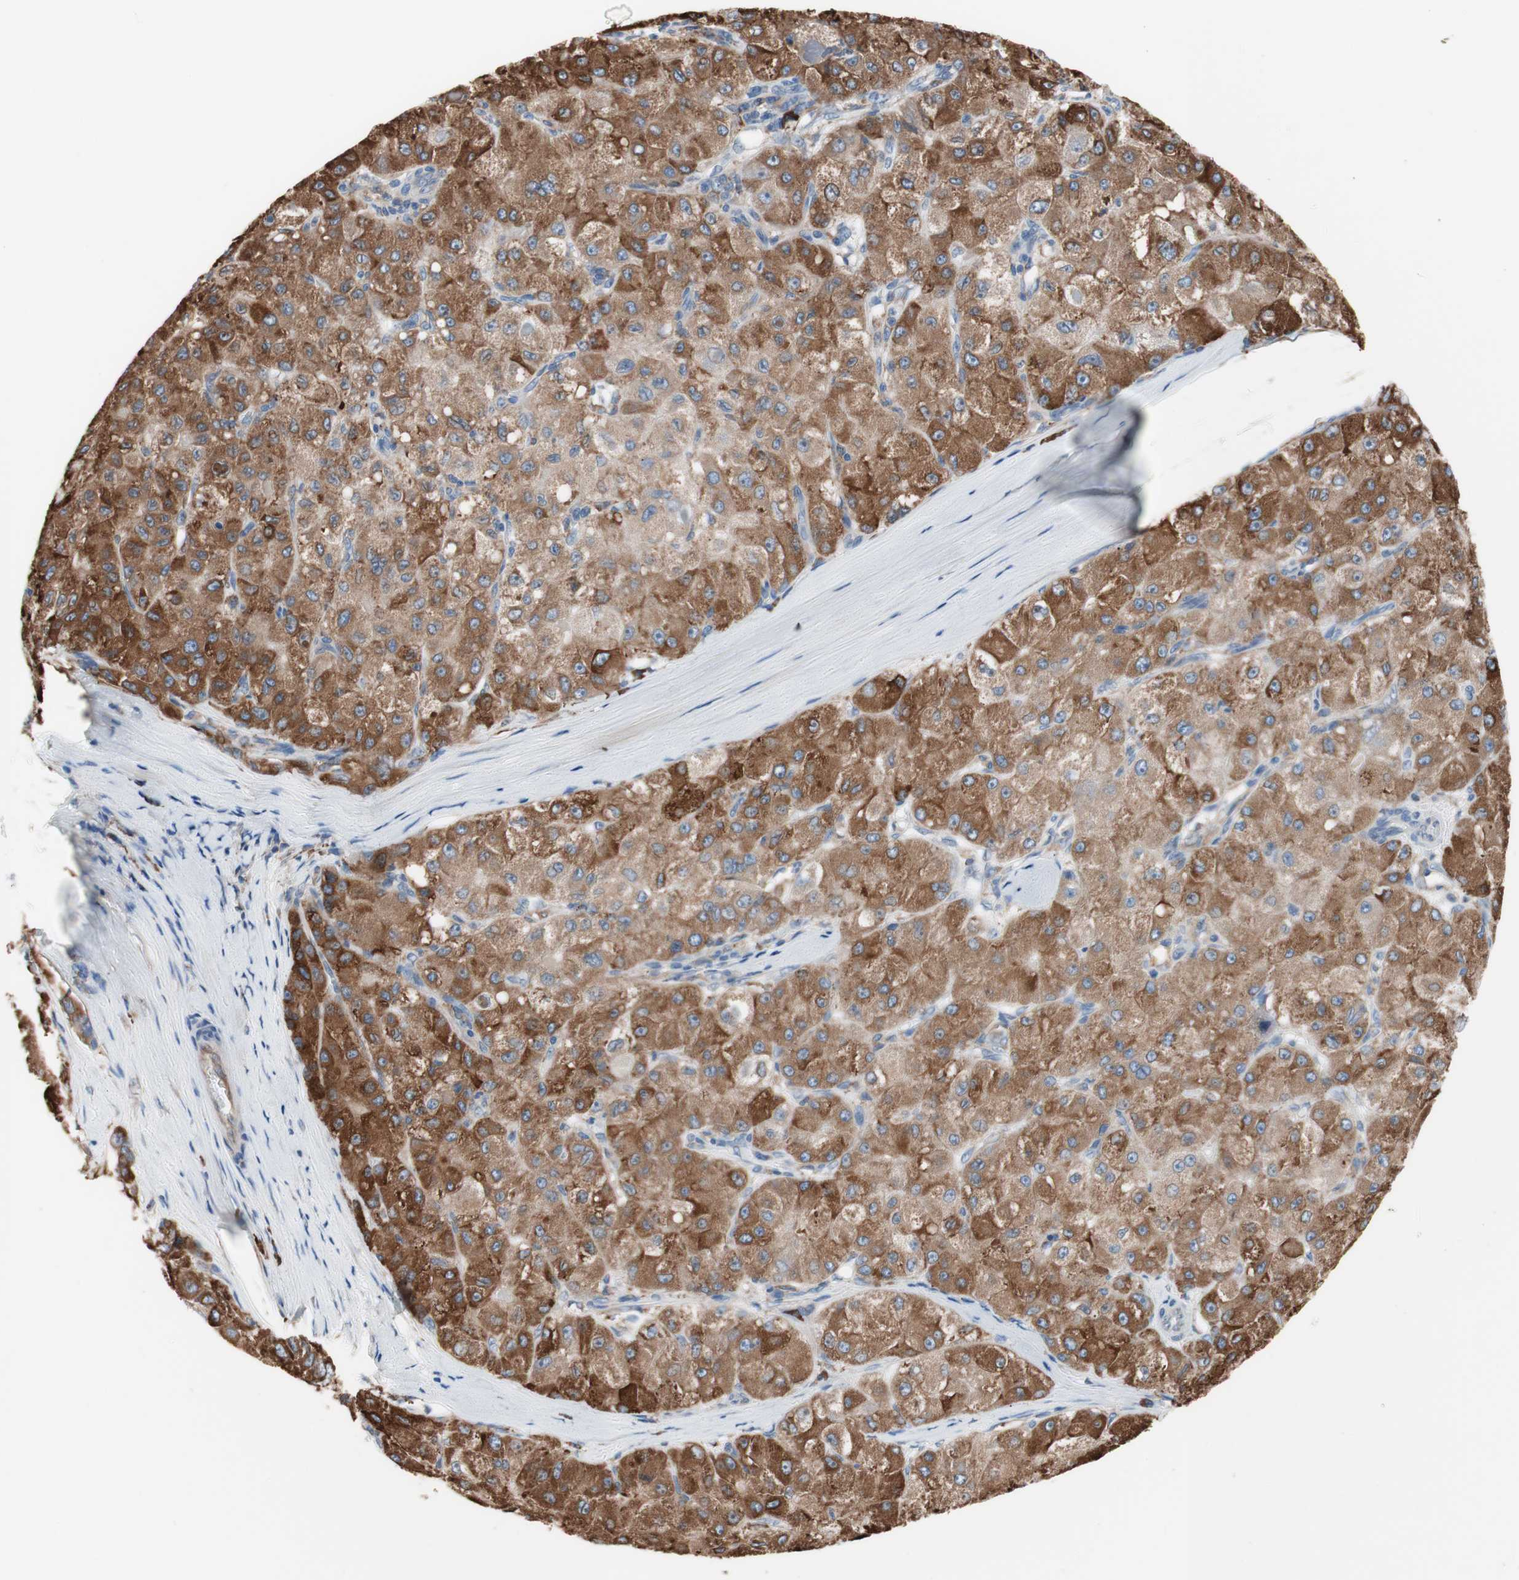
{"staining": {"intensity": "strong", "quantity": ">75%", "location": "cytoplasmic/membranous"}, "tissue": "liver cancer", "cell_type": "Tumor cells", "image_type": "cancer", "snomed": [{"axis": "morphology", "description": "Carcinoma, Hepatocellular, NOS"}, {"axis": "topography", "description": "Liver"}], "caption": "The histopathology image reveals immunohistochemical staining of liver cancer (hepatocellular carcinoma). There is strong cytoplasmic/membranous staining is identified in about >75% of tumor cells.", "gene": "SLC27A4", "patient": {"sex": "male", "age": 80}}